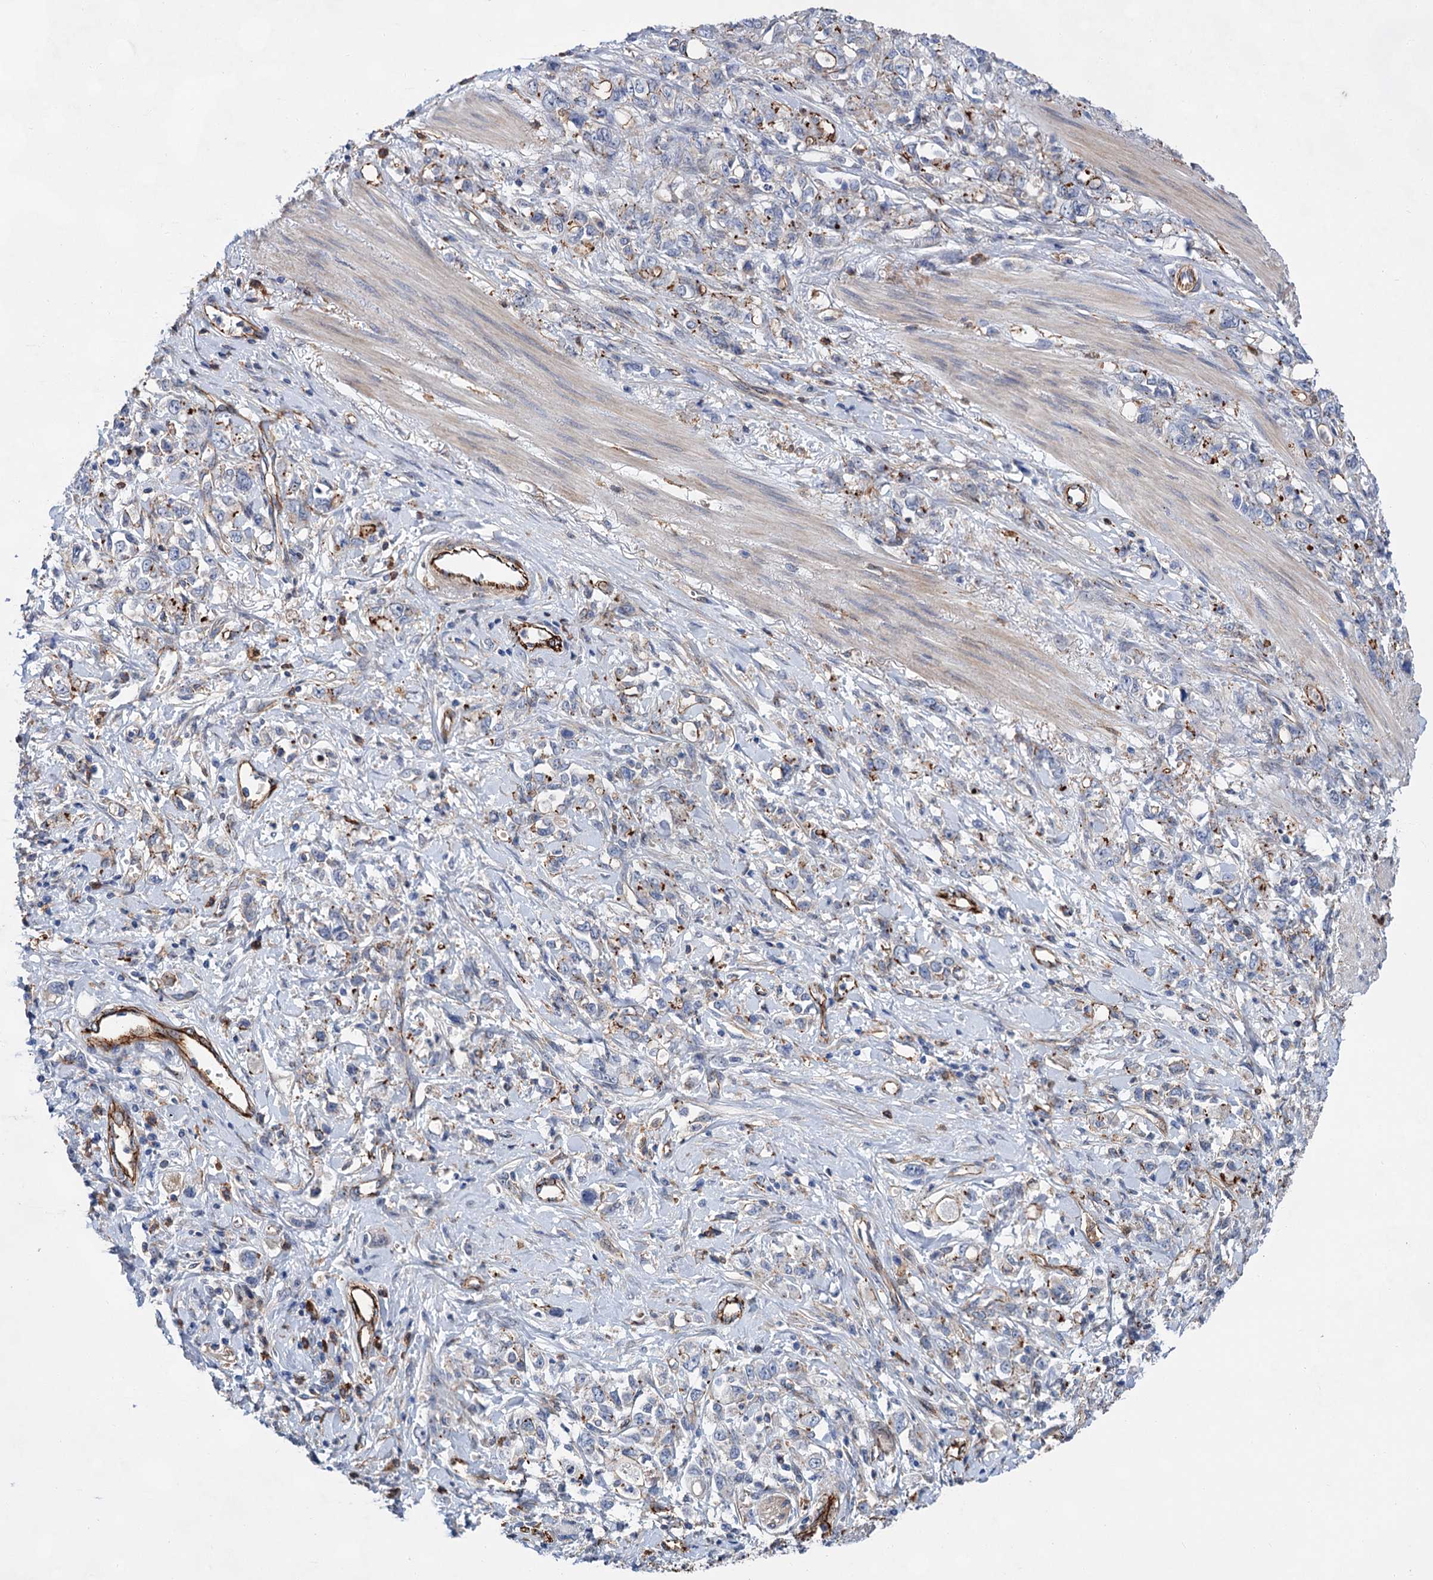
{"staining": {"intensity": "negative", "quantity": "none", "location": "none"}, "tissue": "stomach cancer", "cell_type": "Tumor cells", "image_type": "cancer", "snomed": [{"axis": "morphology", "description": "Adenocarcinoma, NOS"}, {"axis": "topography", "description": "Stomach"}], "caption": "An immunohistochemistry (IHC) image of stomach cancer is shown. There is no staining in tumor cells of stomach cancer. (DAB (3,3'-diaminobenzidine) IHC visualized using brightfield microscopy, high magnification).", "gene": "TMTC3", "patient": {"sex": "female", "age": 76}}